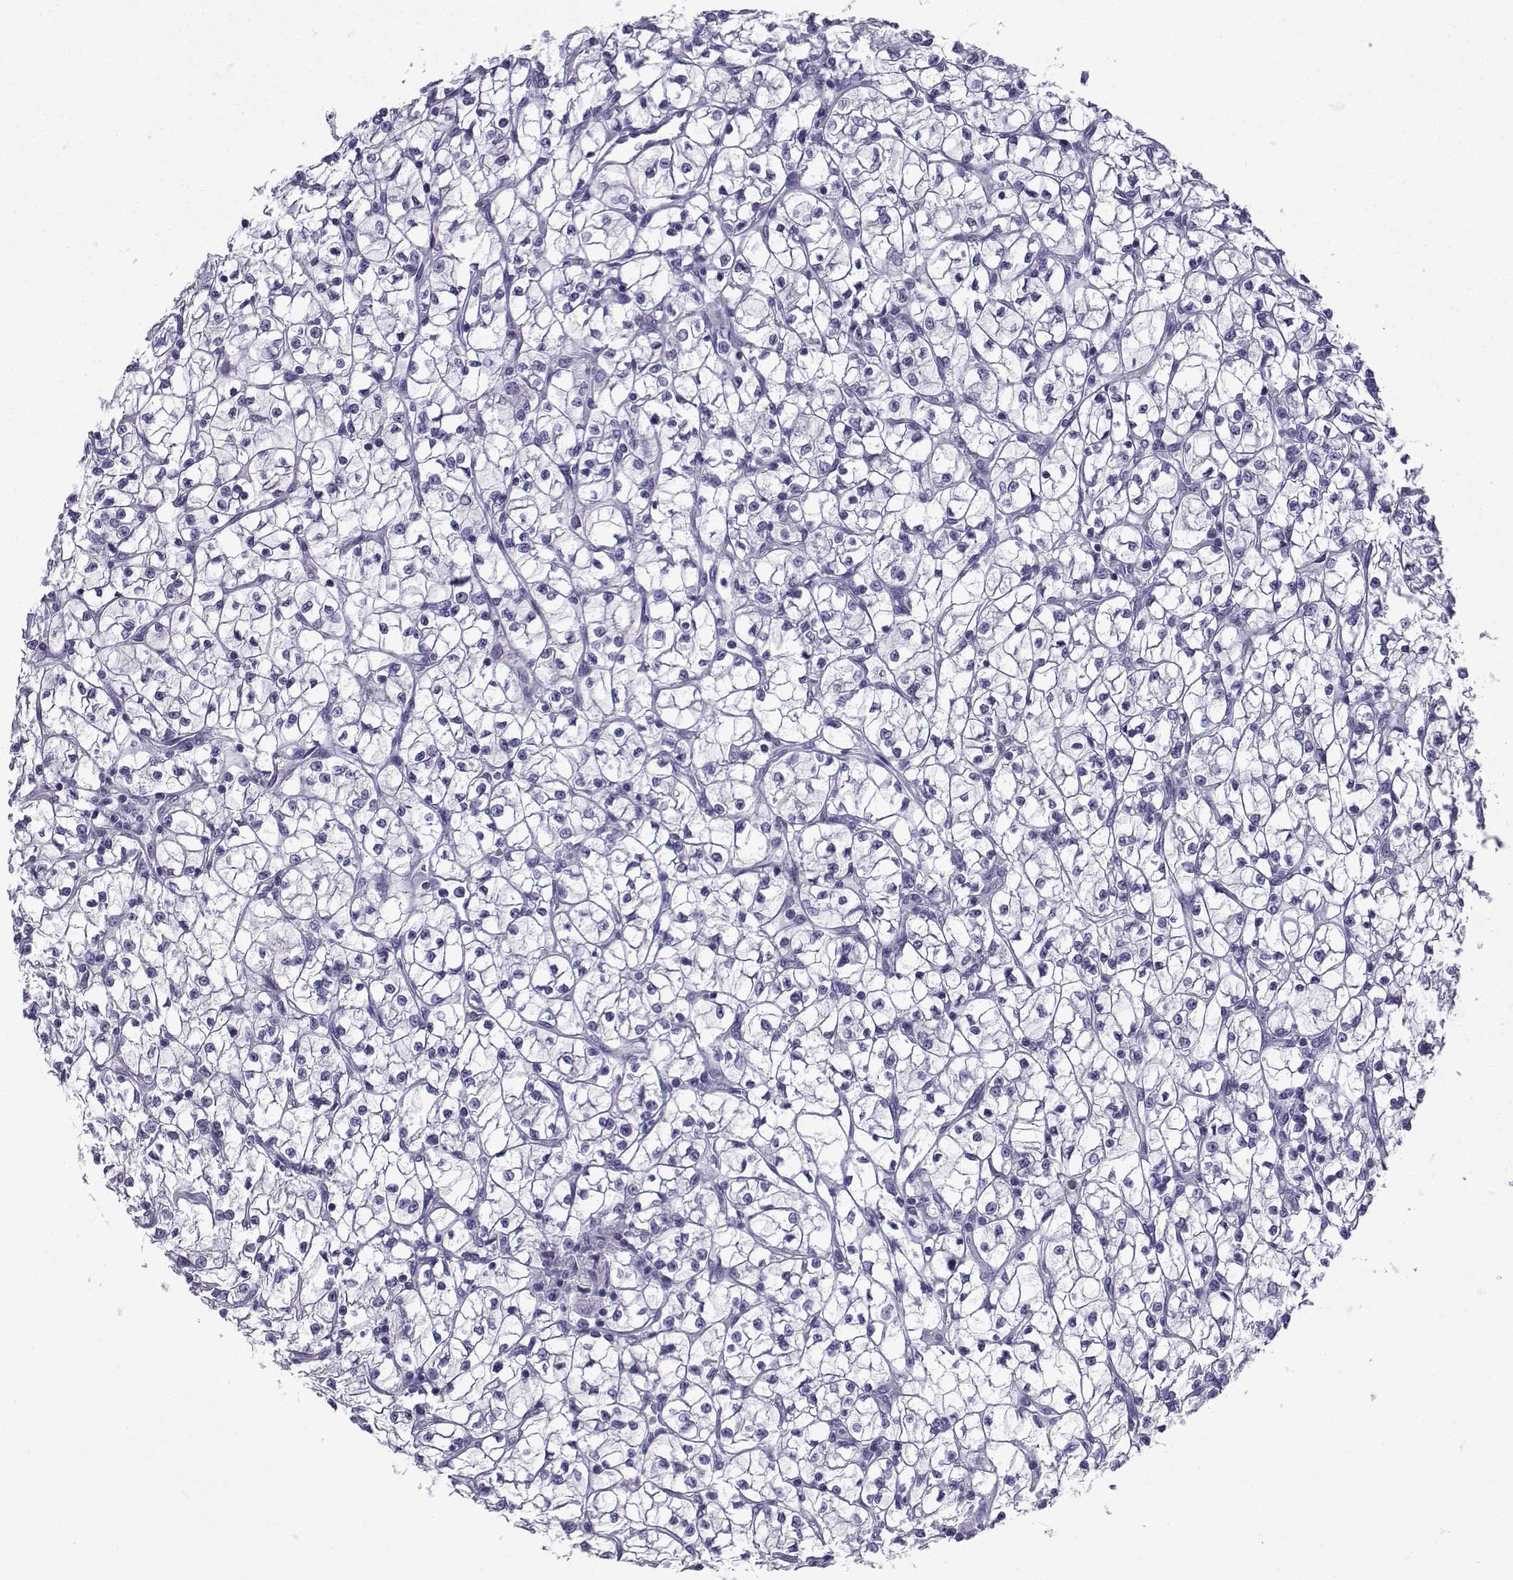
{"staining": {"intensity": "negative", "quantity": "none", "location": "none"}, "tissue": "renal cancer", "cell_type": "Tumor cells", "image_type": "cancer", "snomed": [{"axis": "morphology", "description": "Adenocarcinoma, NOS"}, {"axis": "topography", "description": "Kidney"}], "caption": "Immunohistochemistry (IHC) image of adenocarcinoma (renal) stained for a protein (brown), which reveals no staining in tumor cells.", "gene": "ACRBP", "patient": {"sex": "female", "age": 64}}